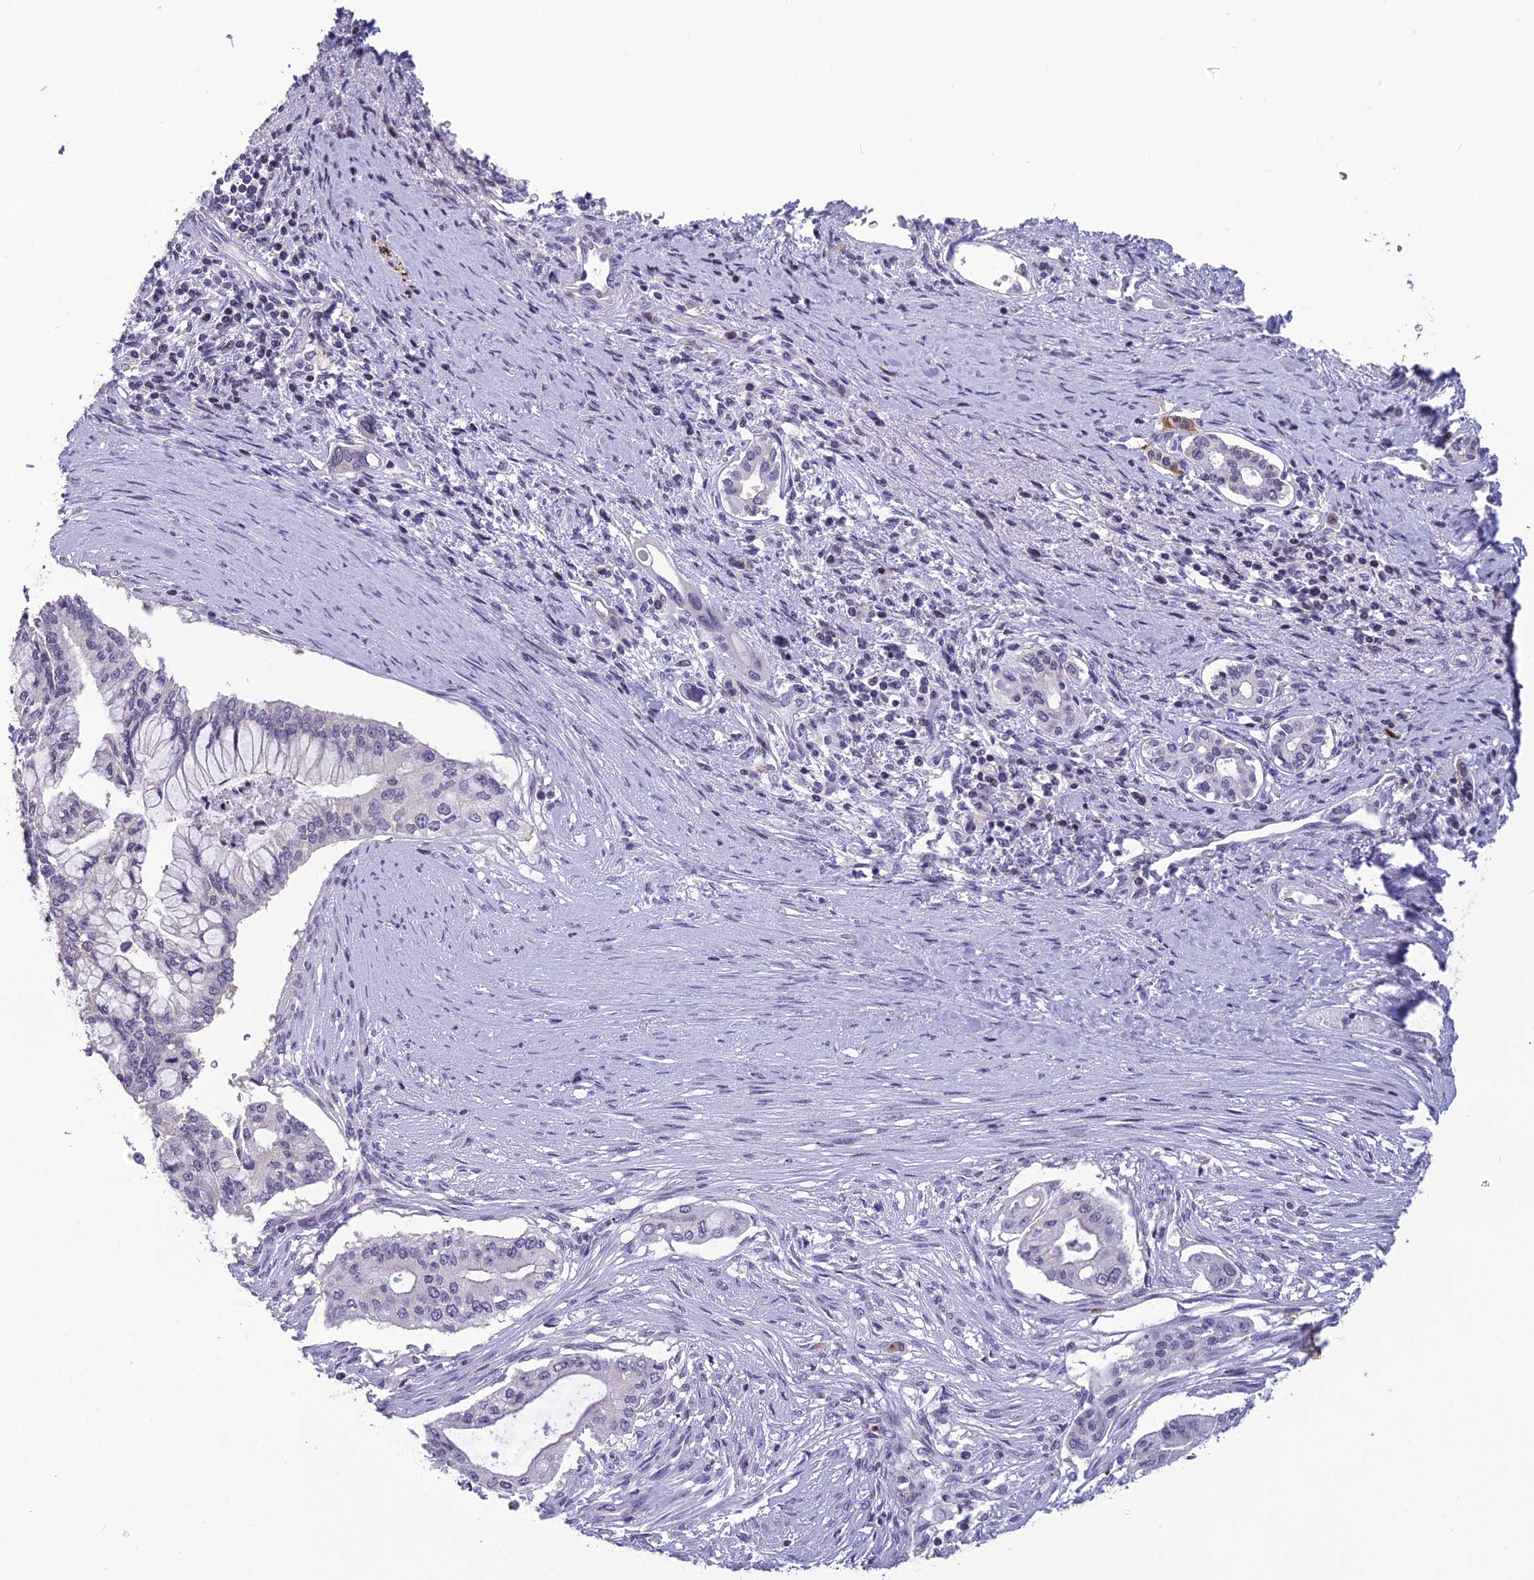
{"staining": {"intensity": "negative", "quantity": "none", "location": "none"}, "tissue": "pancreatic cancer", "cell_type": "Tumor cells", "image_type": "cancer", "snomed": [{"axis": "morphology", "description": "Adenocarcinoma, NOS"}, {"axis": "topography", "description": "Pancreas"}], "caption": "High magnification brightfield microscopy of pancreatic cancer stained with DAB (3,3'-diaminobenzidine) (brown) and counterstained with hematoxylin (blue): tumor cells show no significant expression.", "gene": "TMEM134", "patient": {"sex": "male", "age": 46}}